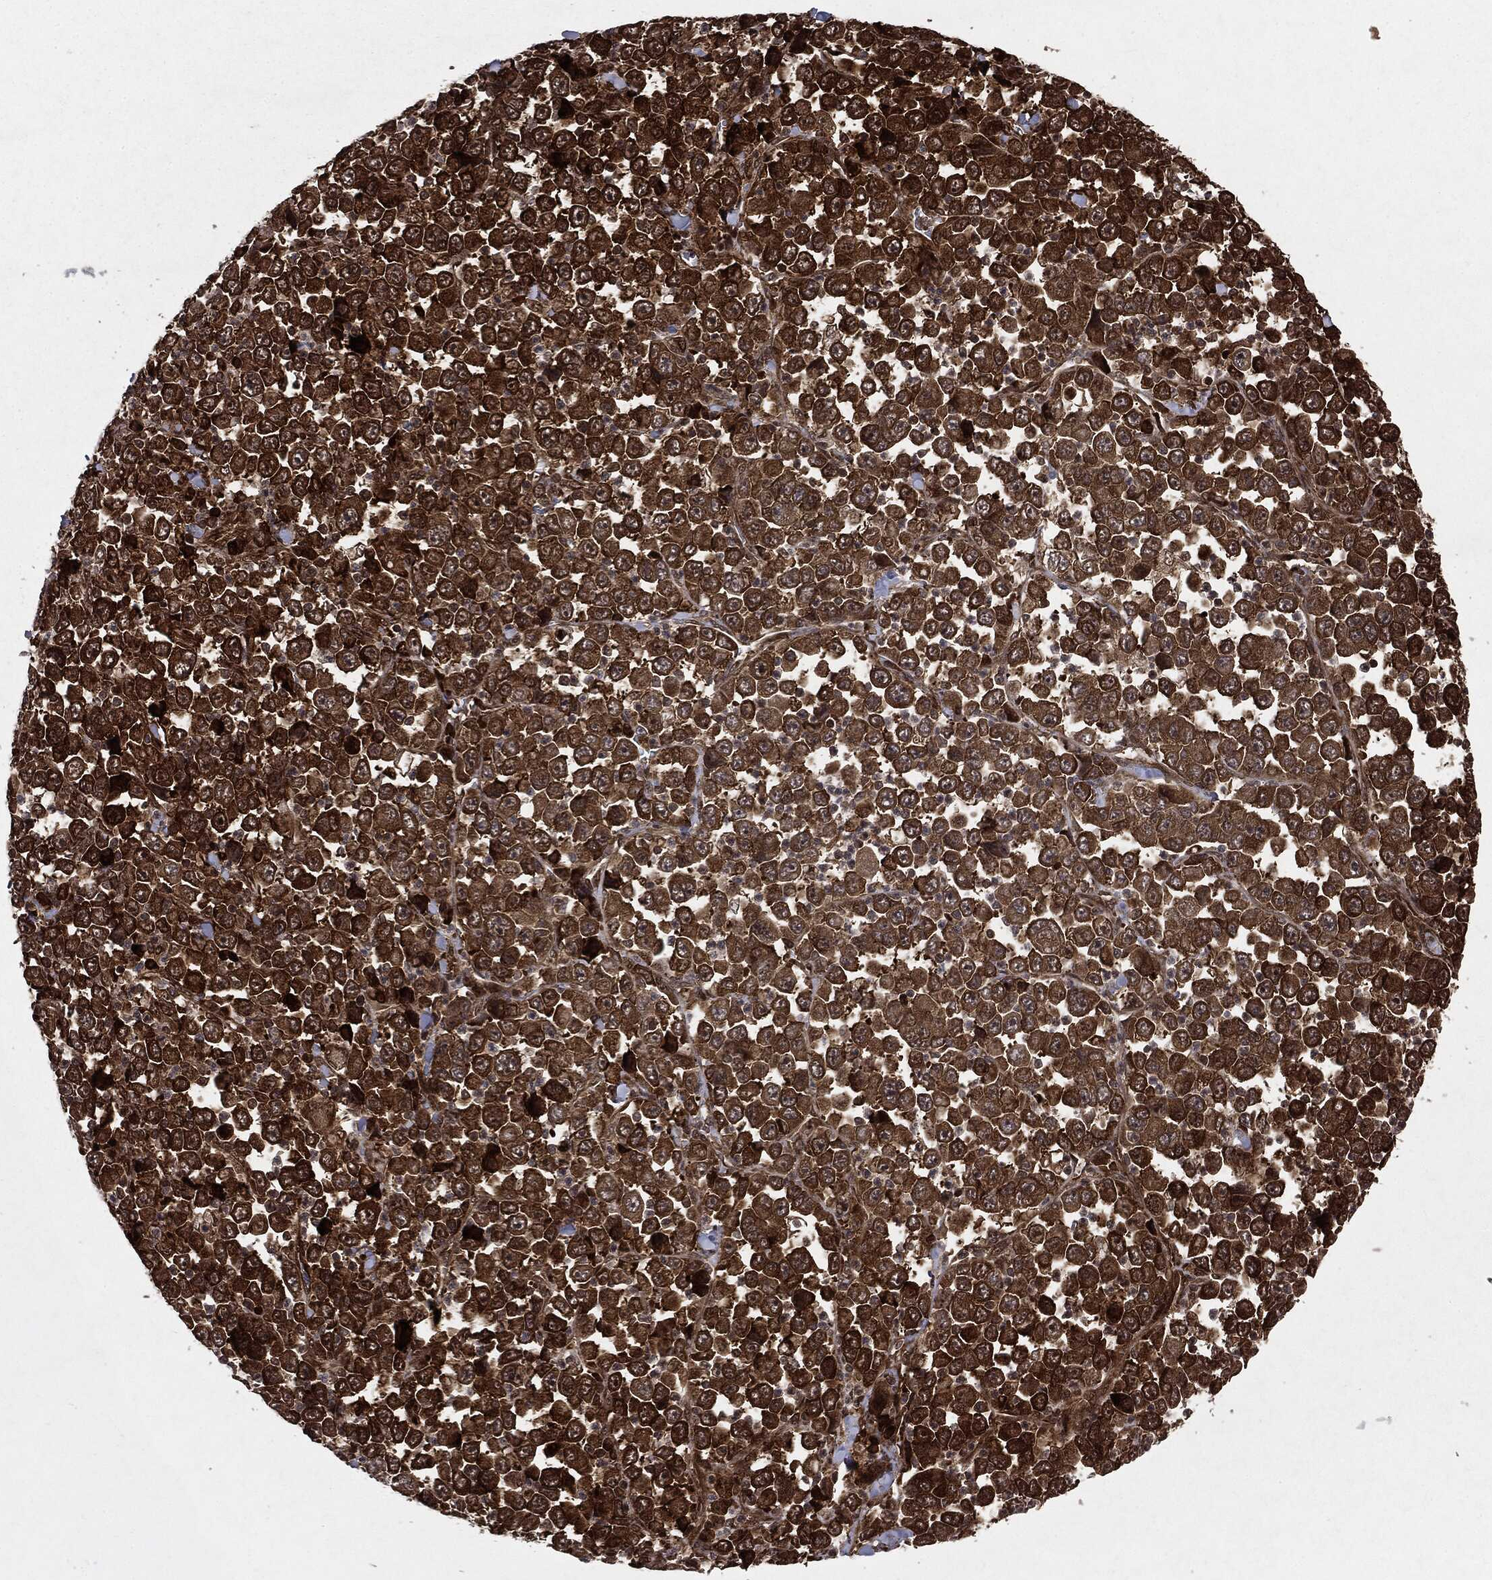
{"staining": {"intensity": "moderate", "quantity": ">75%", "location": "cytoplasmic/membranous"}, "tissue": "stomach cancer", "cell_type": "Tumor cells", "image_type": "cancer", "snomed": [{"axis": "morphology", "description": "Normal tissue, NOS"}, {"axis": "morphology", "description": "Adenocarcinoma, NOS"}, {"axis": "topography", "description": "Stomach, upper"}, {"axis": "topography", "description": "Stomach"}], "caption": "A micrograph of human adenocarcinoma (stomach) stained for a protein demonstrates moderate cytoplasmic/membranous brown staining in tumor cells. Nuclei are stained in blue.", "gene": "OTUB1", "patient": {"sex": "male", "age": 59}}